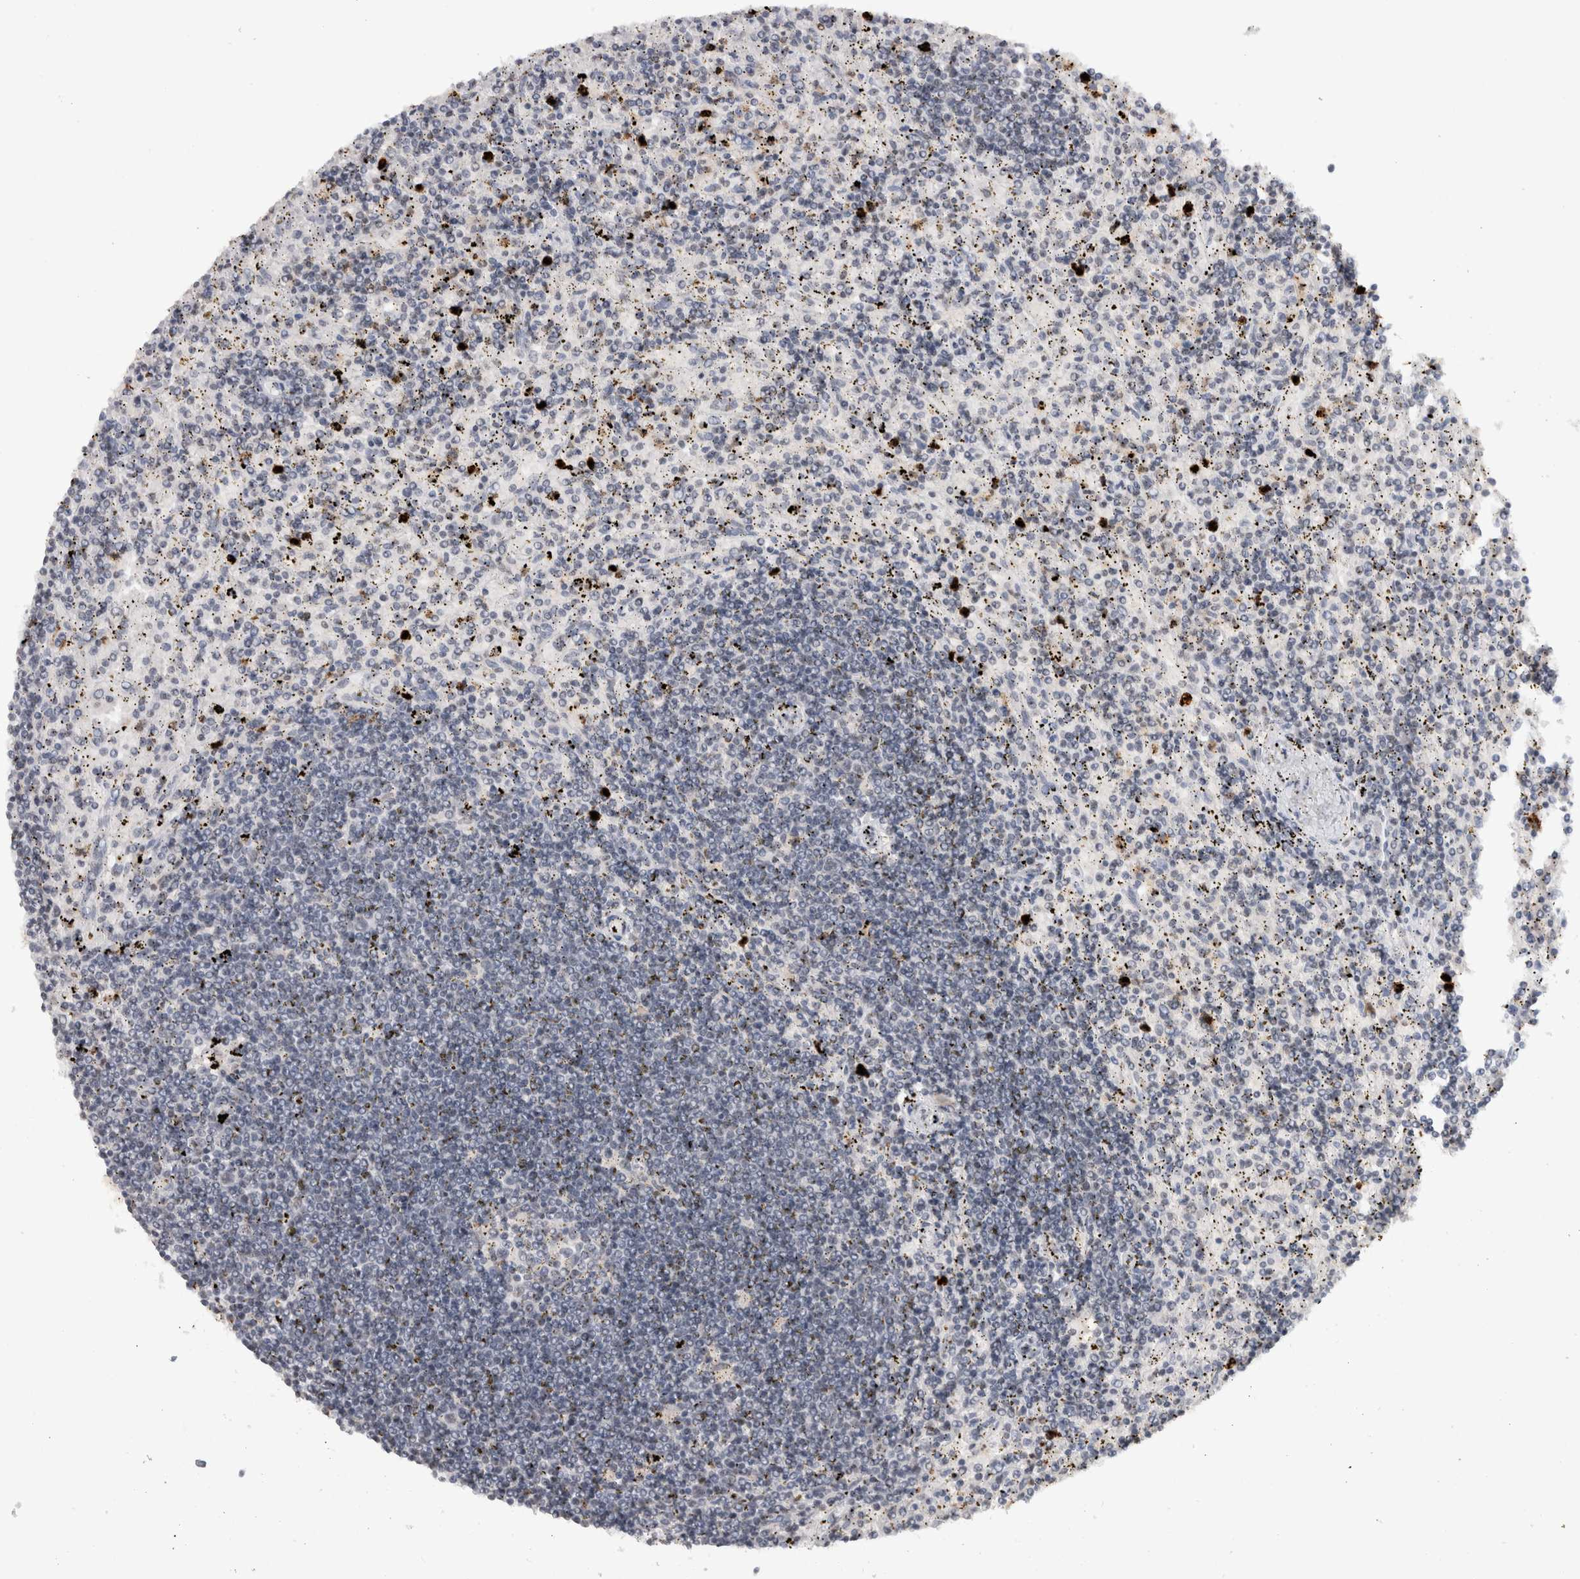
{"staining": {"intensity": "negative", "quantity": "none", "location": "none"}, "tissue": "lymphoma", "cell_type": "Tumor cells", "image_type": "cancer", "snomed": [{"axis": "morphology", "description": "Malignant lymphoma, non-Hodgkin's type, Low grade"}, {"axis": "topography", "description": "Spleen"}], "caption": "The immunohistochemistry (IHC) photomicrograph has no significant staining in tumor cells of low-grade malignant lymphoma, non-Hodgkin's type tissue.", "gene": "RPS6KA2", "patient": {"sex": "male", "age": 76}}